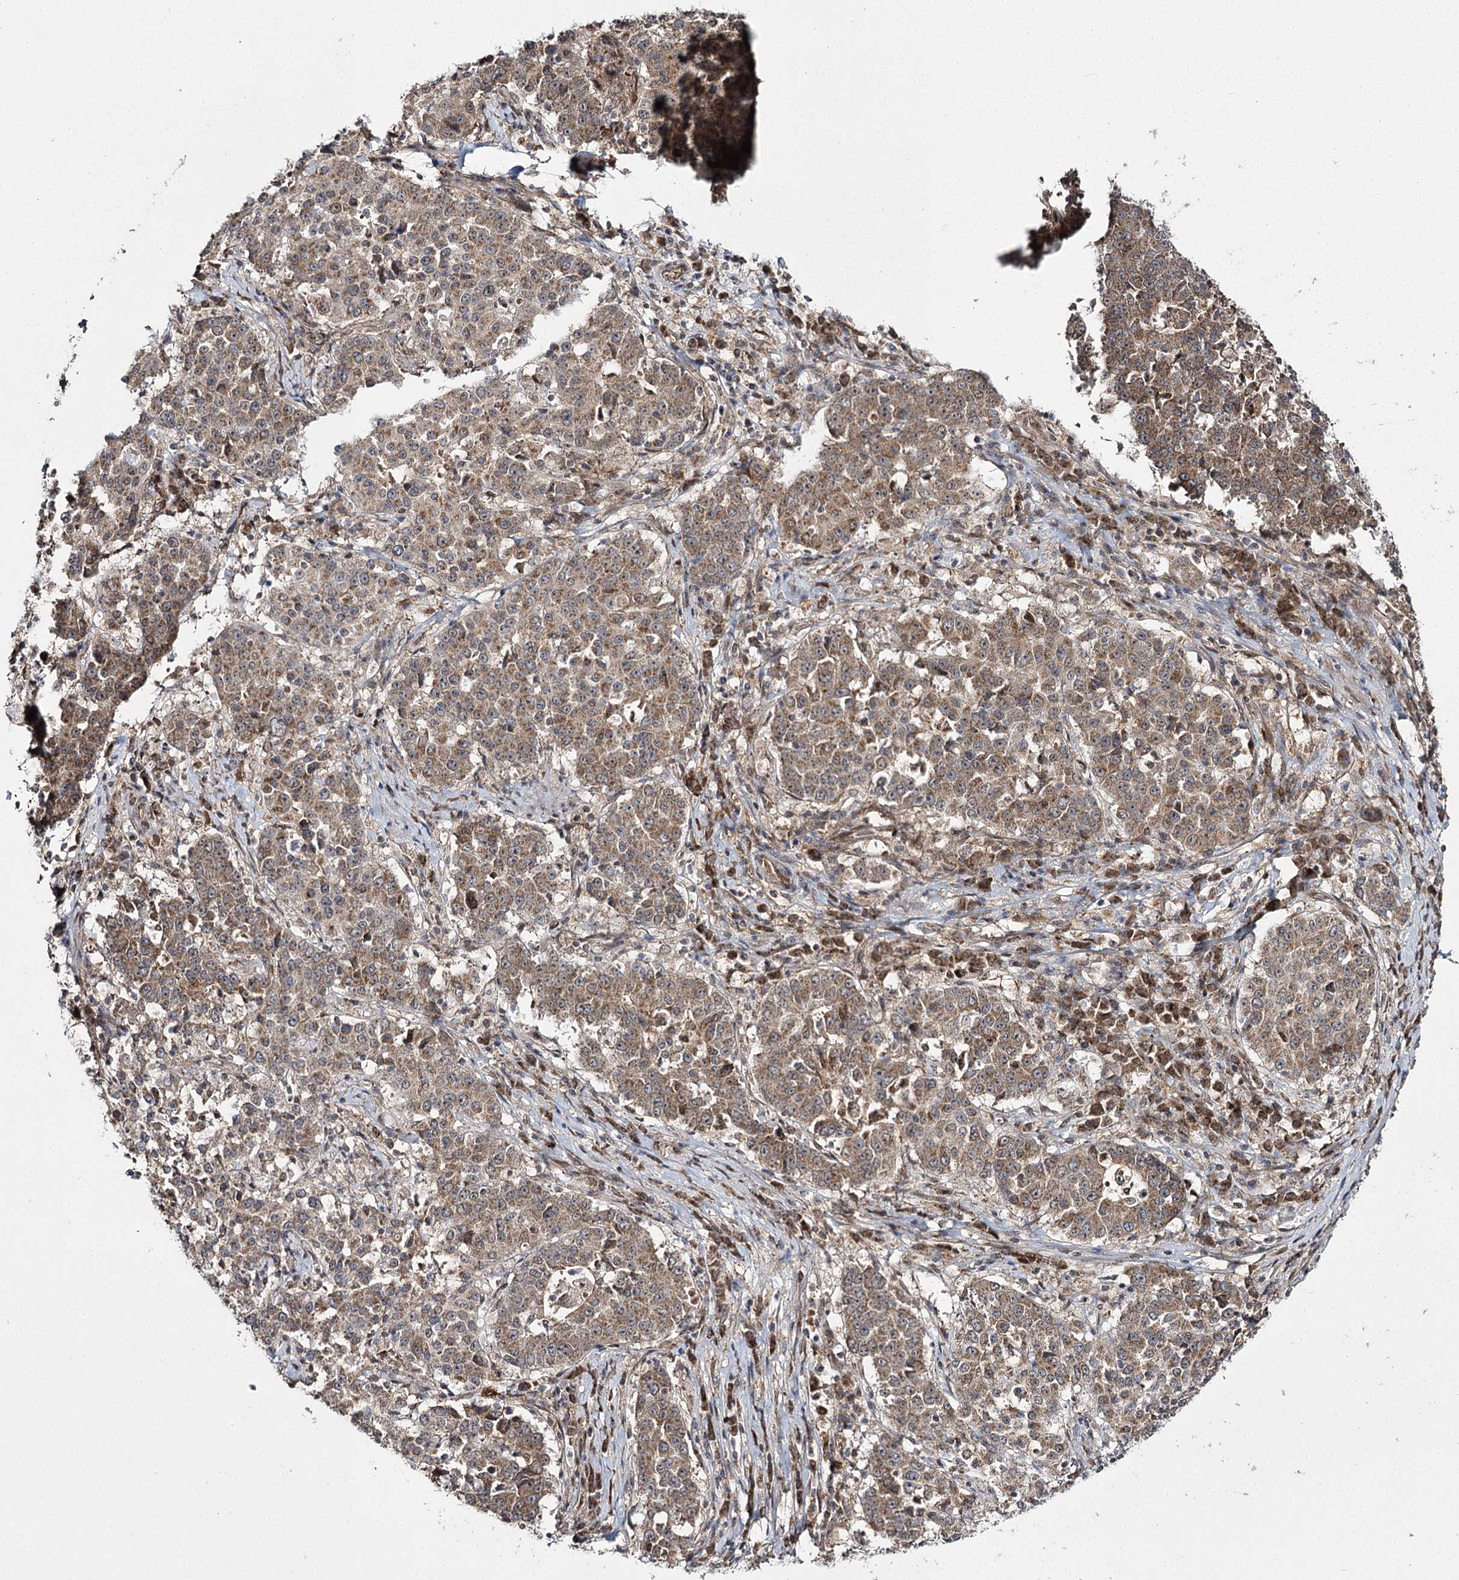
{"staining": {"intensity": "moderate", "quantity": ">75%", "location": "cytoplasmic/membranous"}, "tissue": "stomach cancer", "cell_type": "Tumor cells", "image_type": "cancer", "snomed": [{"axis": "morphology", "description": "Adenocarcinoma, NOS"}, {"axis": "topography", "description": "Stomach"}], "caption": "High-magnification brightfield microscopy of adenocarcinoma (stomach) stained with DAB (brown) and counterstained with hematoxylin (blue). tumor cells exhibit moderate cytoplasmic/membranous positivity is identified in about>75% of cells.", "gene": "TRNT1", "patient": {"sex": "male", "age": 59}}